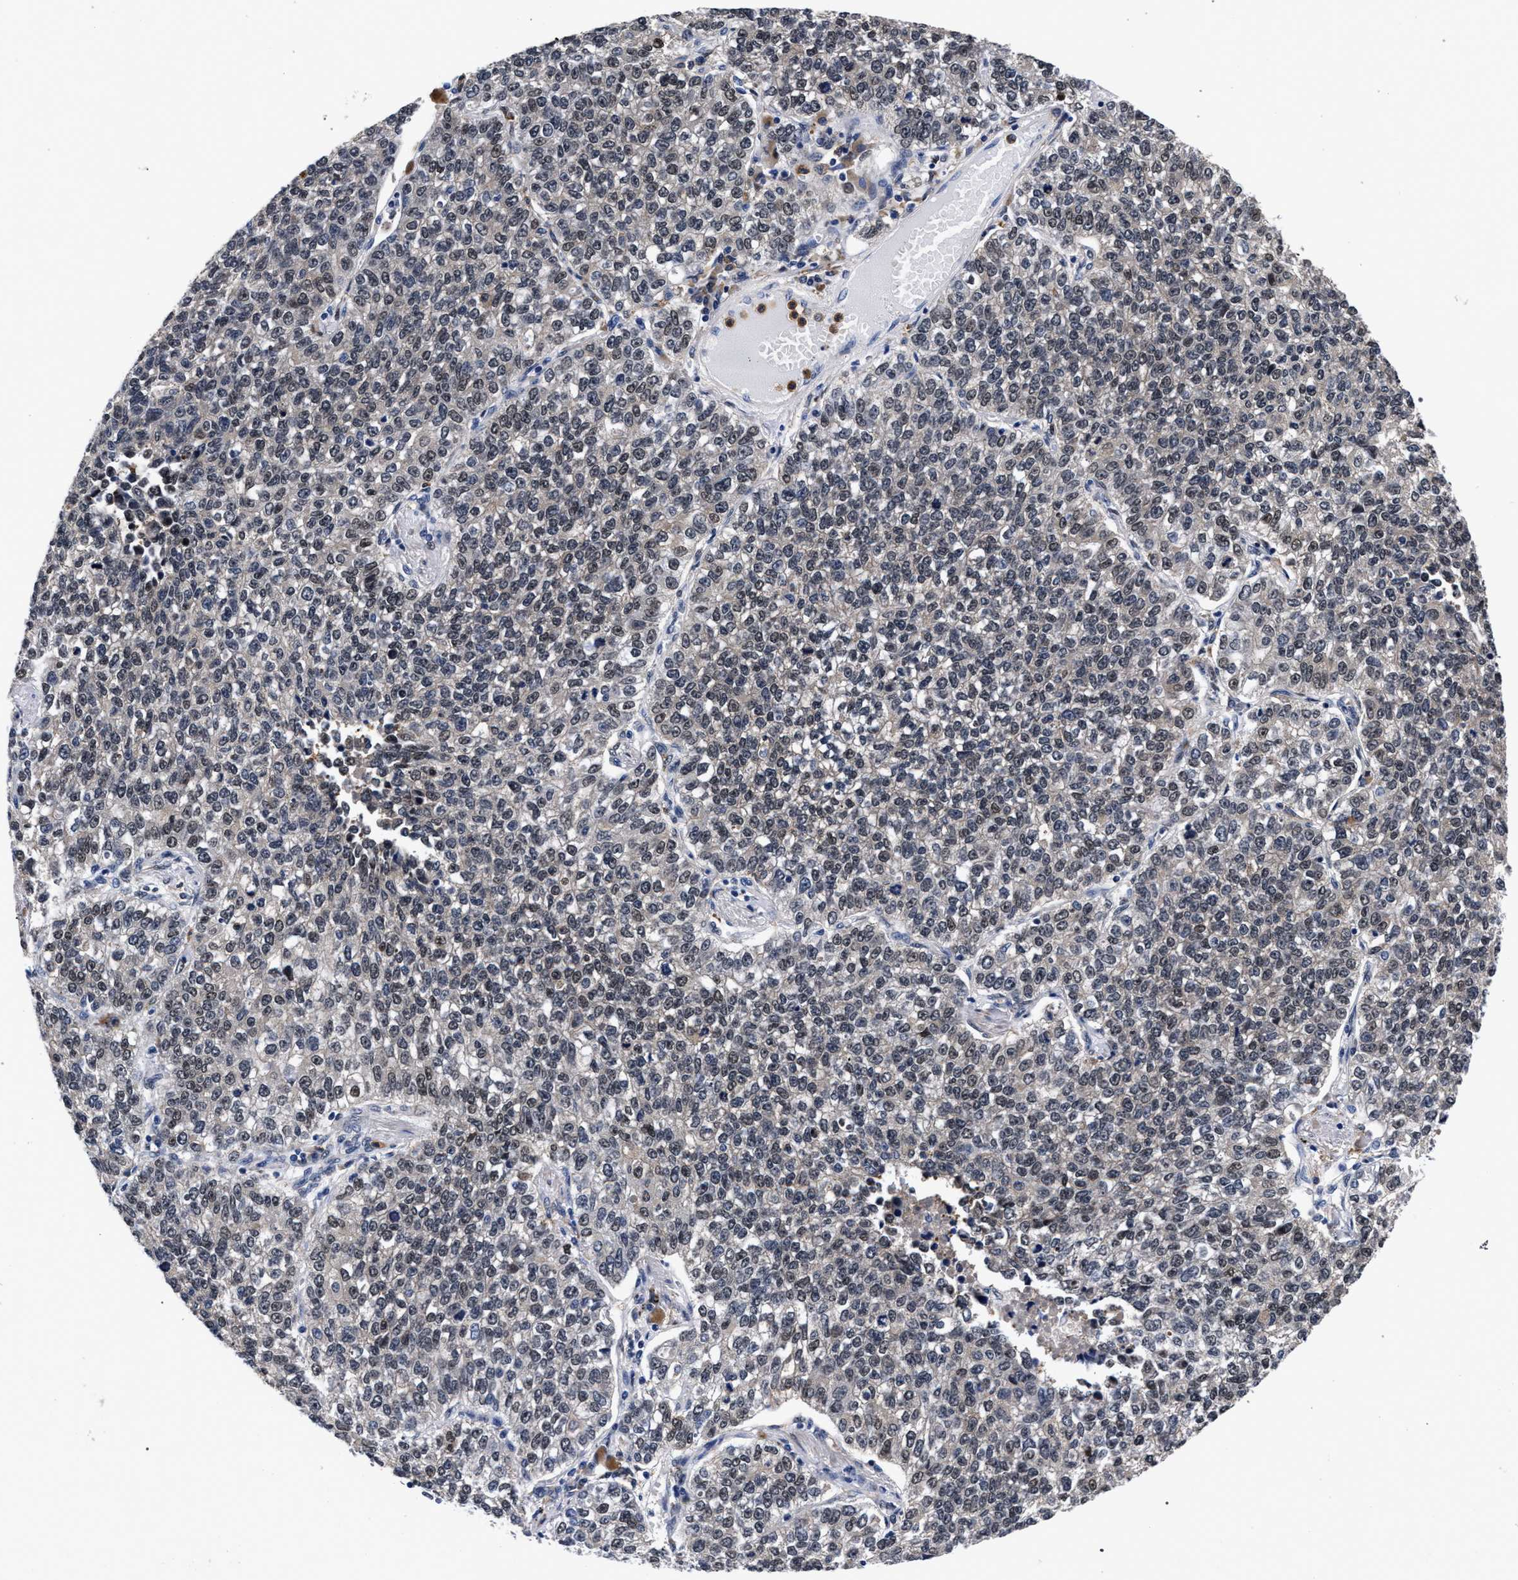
{"staining": {"intensity": "negative", "quantity": "none", "location": "none"}, "tissue": "lung cancer", "cell_type": "Tumor cells", "image_type": "cancer", "snomed": [{"axis": "morphology", "description": "Adenocarcinoma, NOS"}, {"axis": "topography", "description": "Lung"}], "caption": "Protein analysis of lung adenocarcinoma demonstrates no significant staining in tumor cells.", "gene": "ZNF462", "patient": {"sex": "male", "age": 49}}